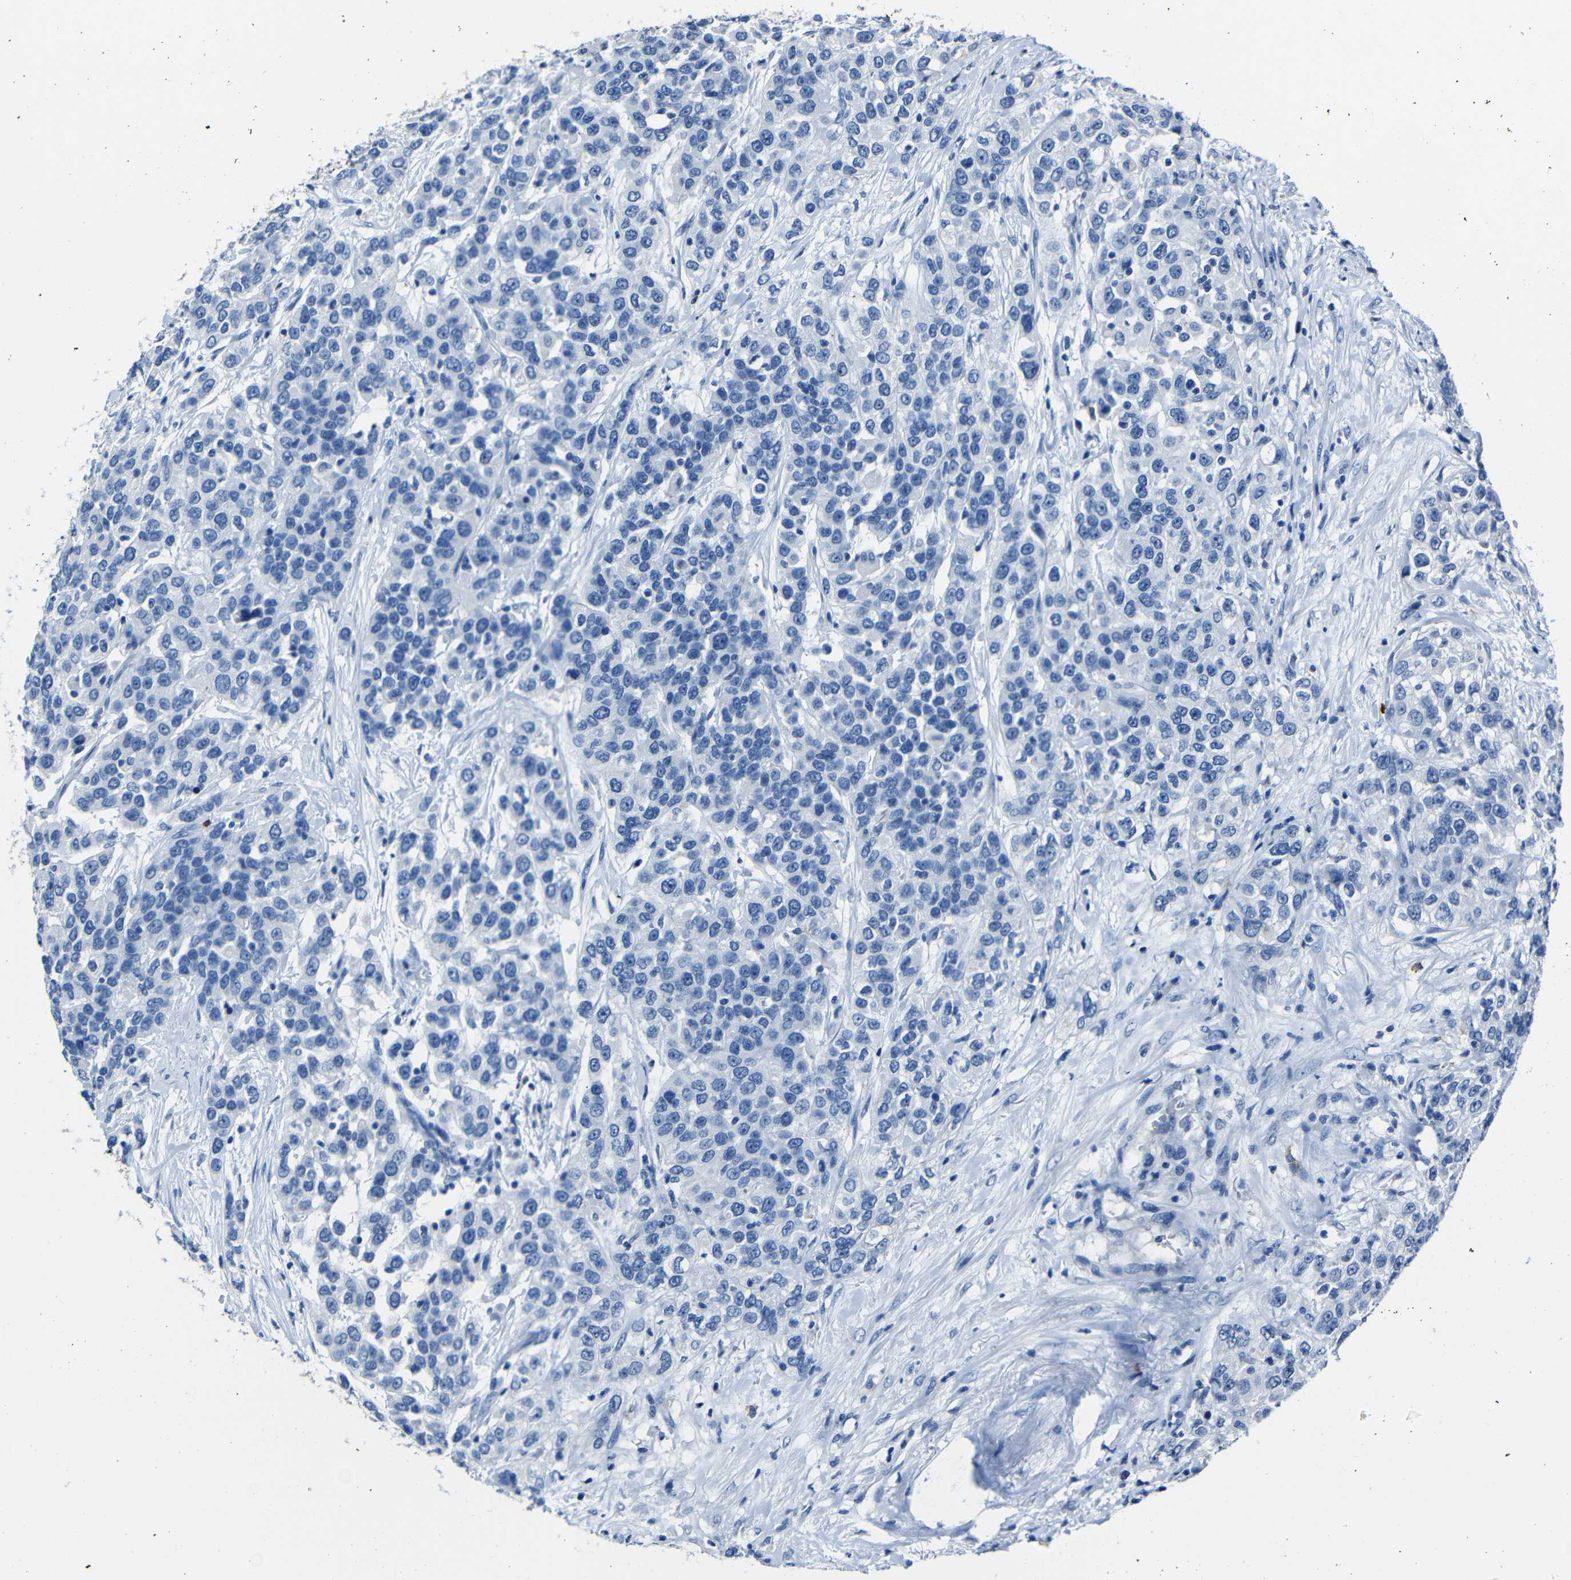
{"staining": {"intensity": "negative", "quantity": "none", "location": "none"}, "tissue": "urothelial cancer", "cell_type": "Tumor cells", "image_type": "cancer", "snomed": [{"axis": "morphology", "description": "Urothelial carcinoma, High grade"}, {"axis": "topography", "description": "Urinary bladder"}], "caption": "There is no significant positivity in tumor cells of urothelial cancer.", "gene": "CLDN11", "patient": {"sex": "female", "age": 80}}